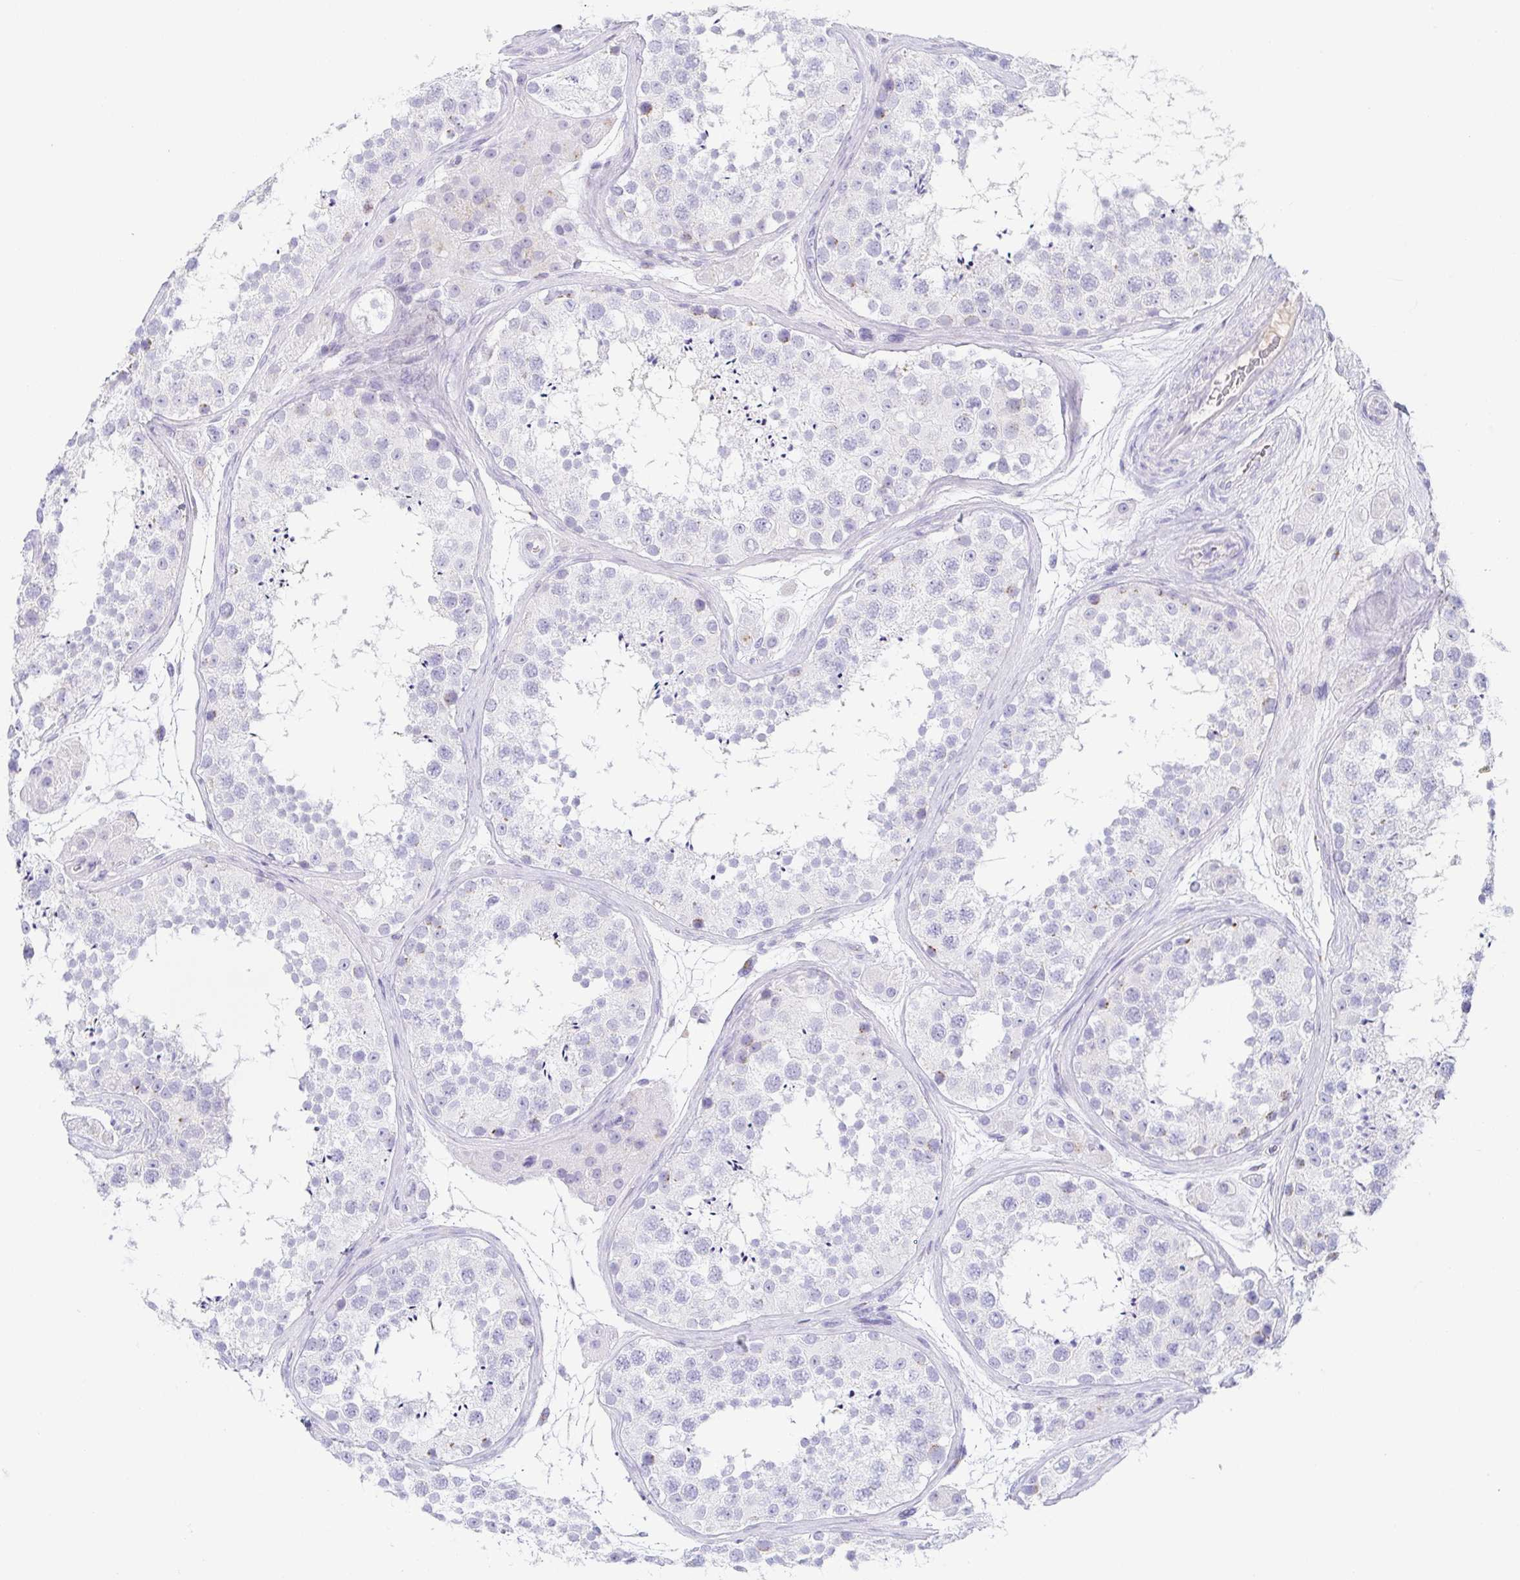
{"staining": {"intensity": "negative", "quantity": "none", "location": "none"}, "tissue": "testis", "cell_type": "Cells in seminiferous ducts", "image_type": "normal", "snomed": [{"axis": "morphology", "description": "Normal tissue, NOS"}, {"axis": "topography", "description": "Testis"}], "caption": "IHC of normal human testis shows no expression in cells in seminiferous ducts. Nuclei are stained in blue.", "gene": "LDLRAD1", "patient": {"sex": "male", "age": 41}}